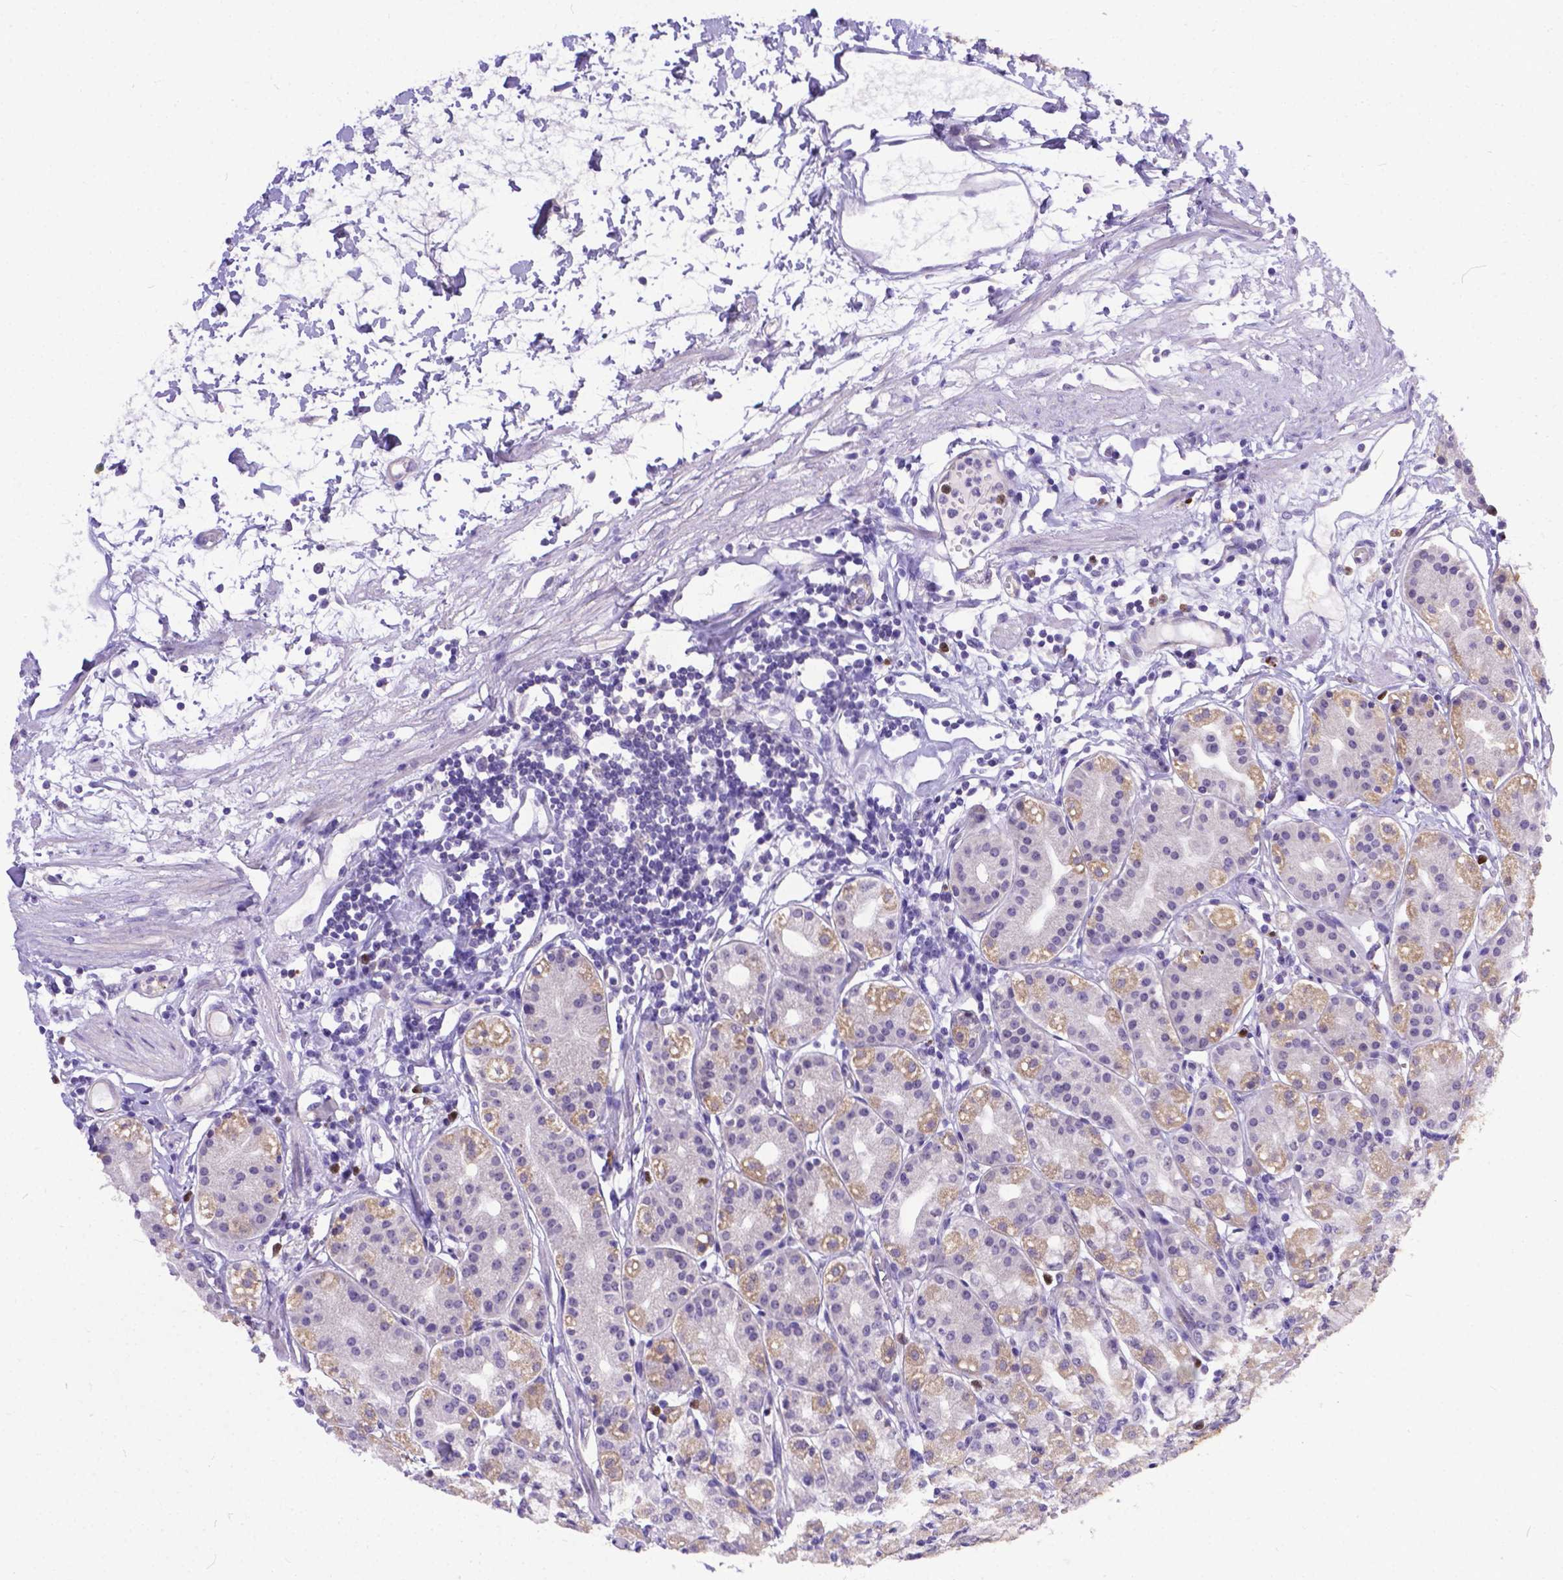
{"staining": {"intensity": "weak", "quantity": "25%-75%", "location": "cytoplasmic/membranous"}, "tissue": "stomach", "cell_type": "Glandular cells", "image_type": "normal", "snomed": [{"axis": "morphology", "description": "Normal tissue, NOS"}, {"axis": "topography", "description": "Skeletal muscle"}, {"axis": "topography", "description": "Stomach"}], "caption": "Protein expression analysis of unremarkable human stomach reveals weak cytoplasmic/membranous positivity in approximately 25%-75% of glandular cells. (DAB IHC, brown staining for protein, blue staining for nuclei).", "gene": "DLEC1", "patient": {"sex": "female", "age": 57}}